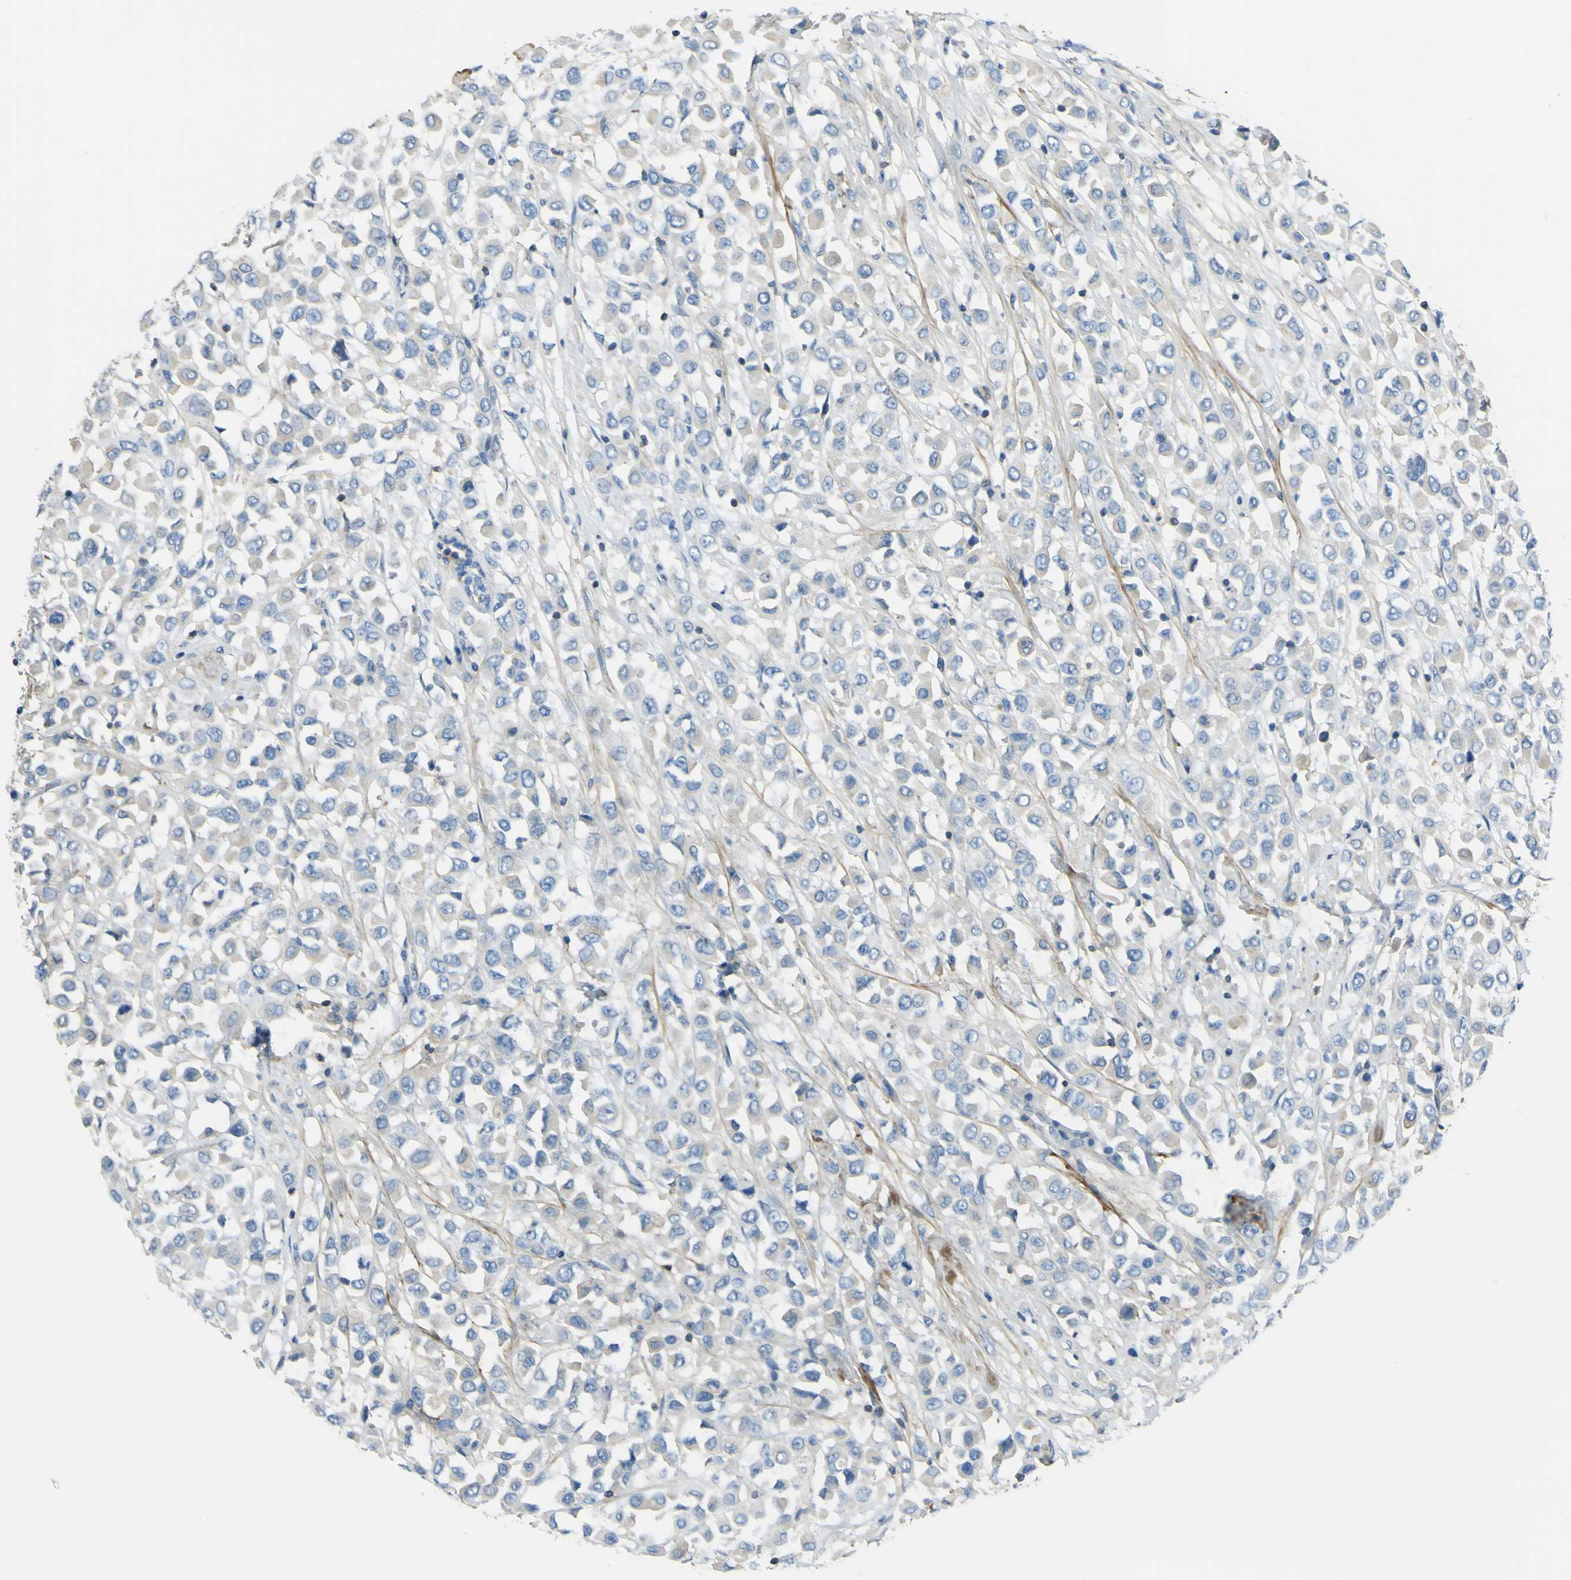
{"staining": {"intensity": "negative", "quantity": "none", "location": "none"}, "tissue": "breast cancer", "cell_type": "Tumor cells", "image_type": "cancer", "snomed": [{"axis": "morphology", "description": "Duct carcinoma"}, {"axis": "topography", "description": "Breast"}], "caption": "Tumor cells show no significant protein expression in breast infiltrating ductal carcinoma.", "gene": "OGN", "patient": {"sex": "female", "age": 61}}